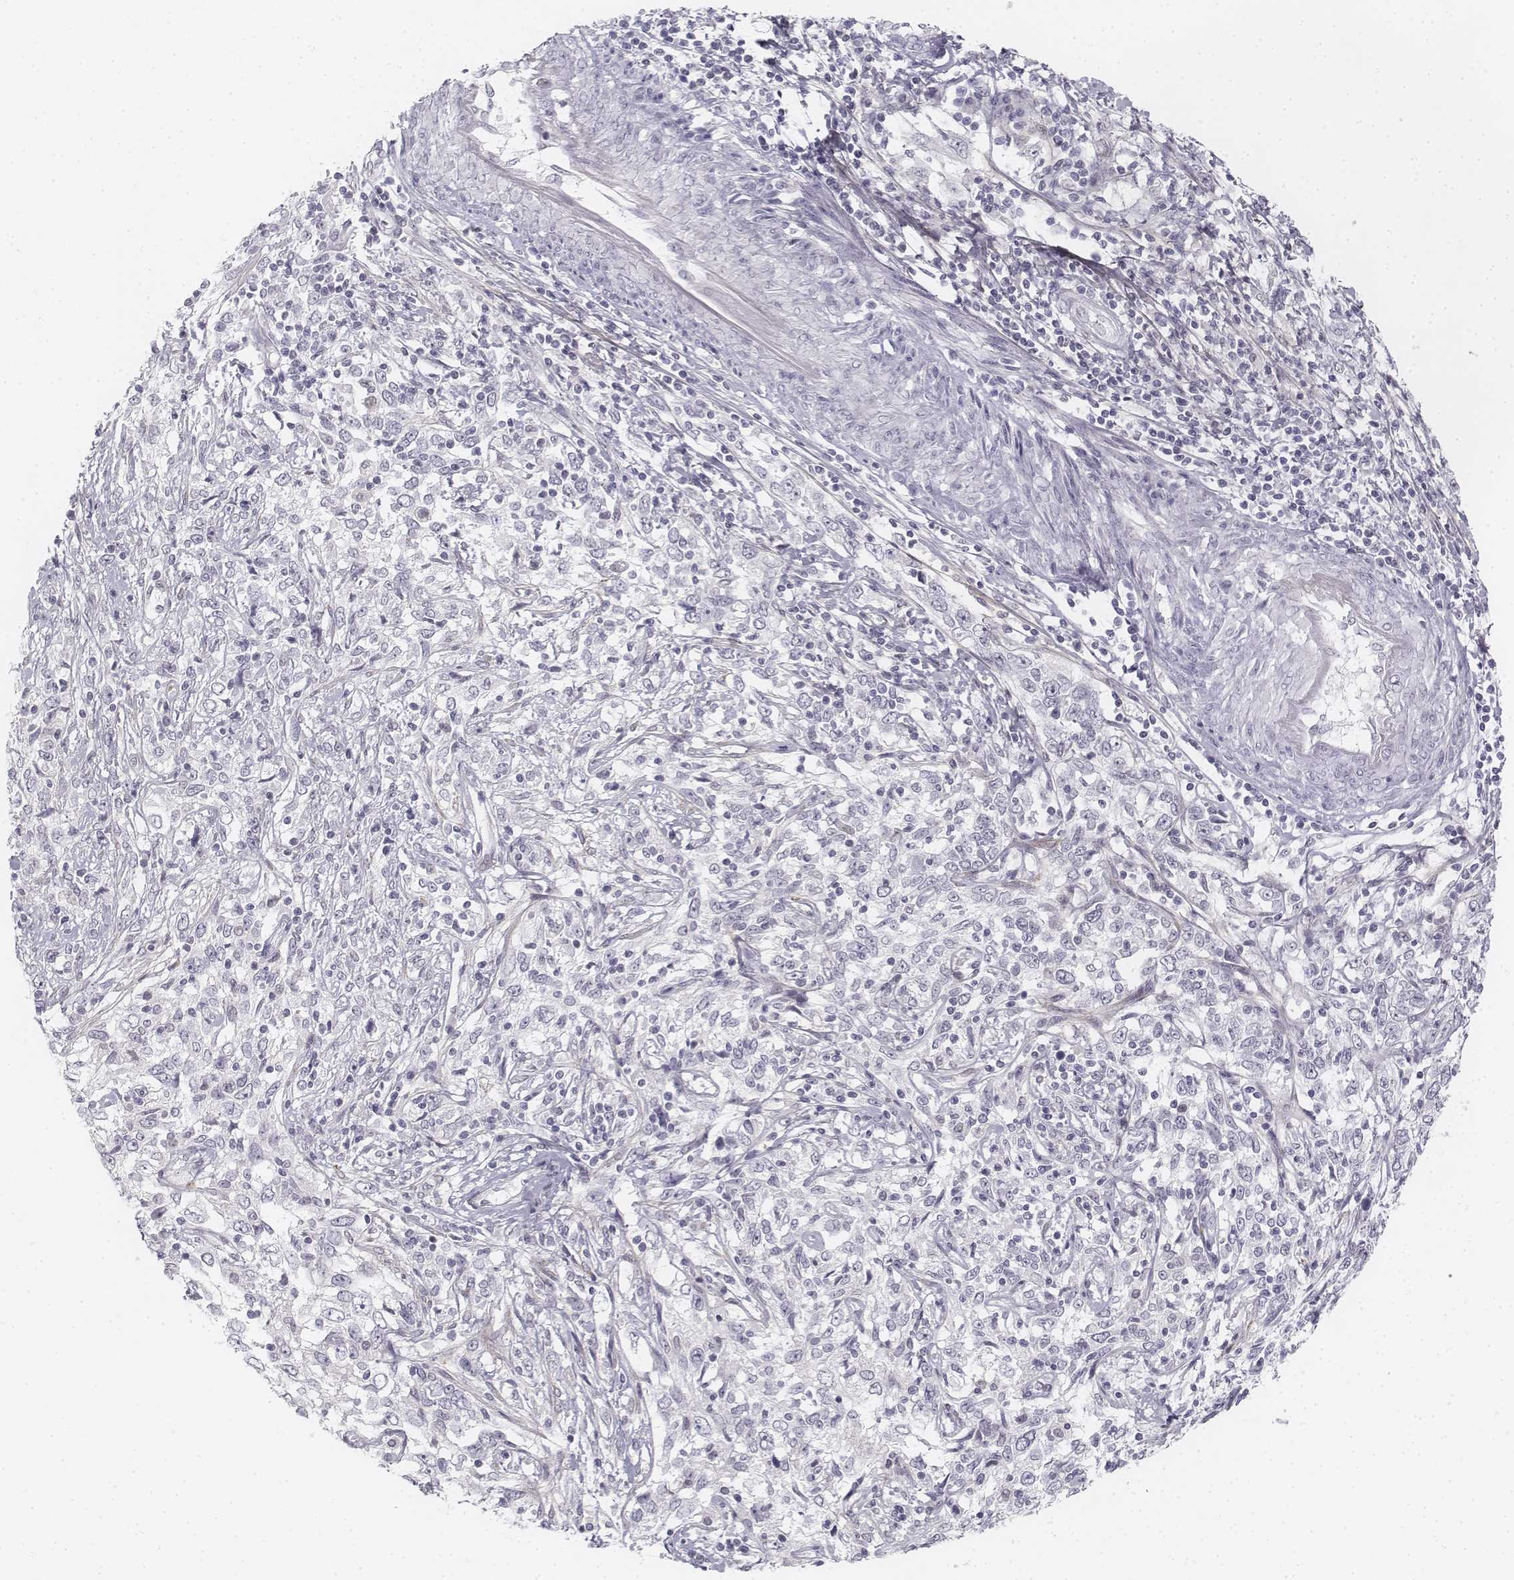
{"staining": {"intensity": "negative", "quantity": "none", "location": "none"}, "tissue": "cervical cancer", "cell_type": "Tumor cells", "image_type": "cancer", "snomed": [{"axis": "morphology", "description": "Adenocarcinoma, NOS"}, {"axis": "topography", "description": "Cervix"}], "caption": "Cervical cancer (adenocarcinoma) stained for a protein using immunohistochemistry demonstrates no staining tumor cells.", "gene": "KRT84", "patient": {"sex": "female", "age": 40}}